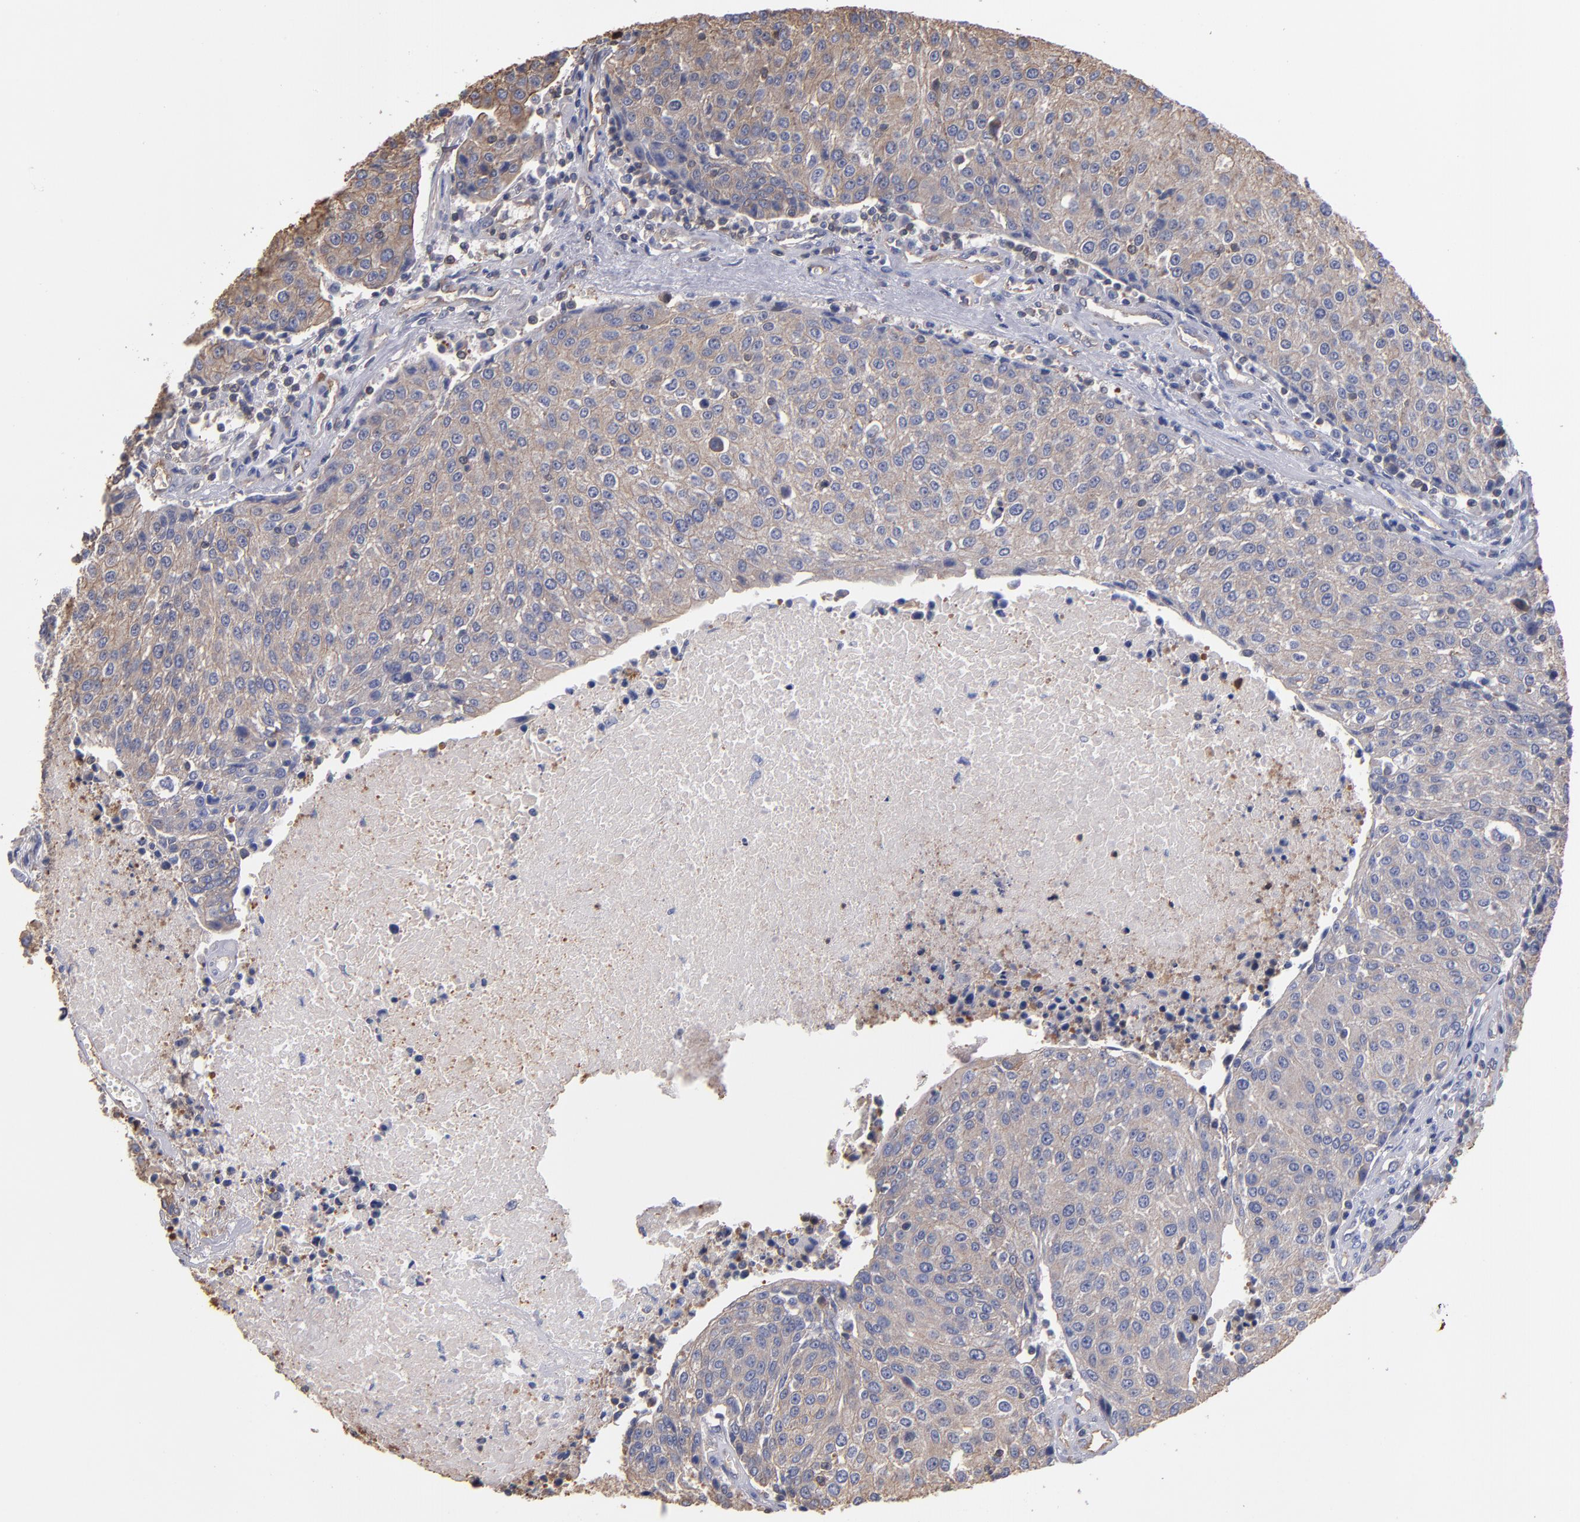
{"staining": {"intensity": "weak", "quantity": "25%-75%", "location": "cytoplasmic/membranous"}, "tissue": "urothelial cancer", "cell_type": "Tumor cells", "image_type": "cancer", "snomed": [{"axis": "morphology", "description": "Urothelial carcinoma, High grade"}, {"axis": "topography", "description": "Urinary bladder"}], "caption": "DAB (3,3'-diaminobenzidine) immunohistochemical staining of urothelial carcinoma (high-grade) exhibits weak cytoplasmic/membranous protein expression in approximately 25%-75% of tumor cells. (Stains: DAB in brown, nuclei in blue, Microscopy: brightfield microscopy at high magnification).", "gene": "ESYT2", "patient": {"sex": "female", "age": 85}}